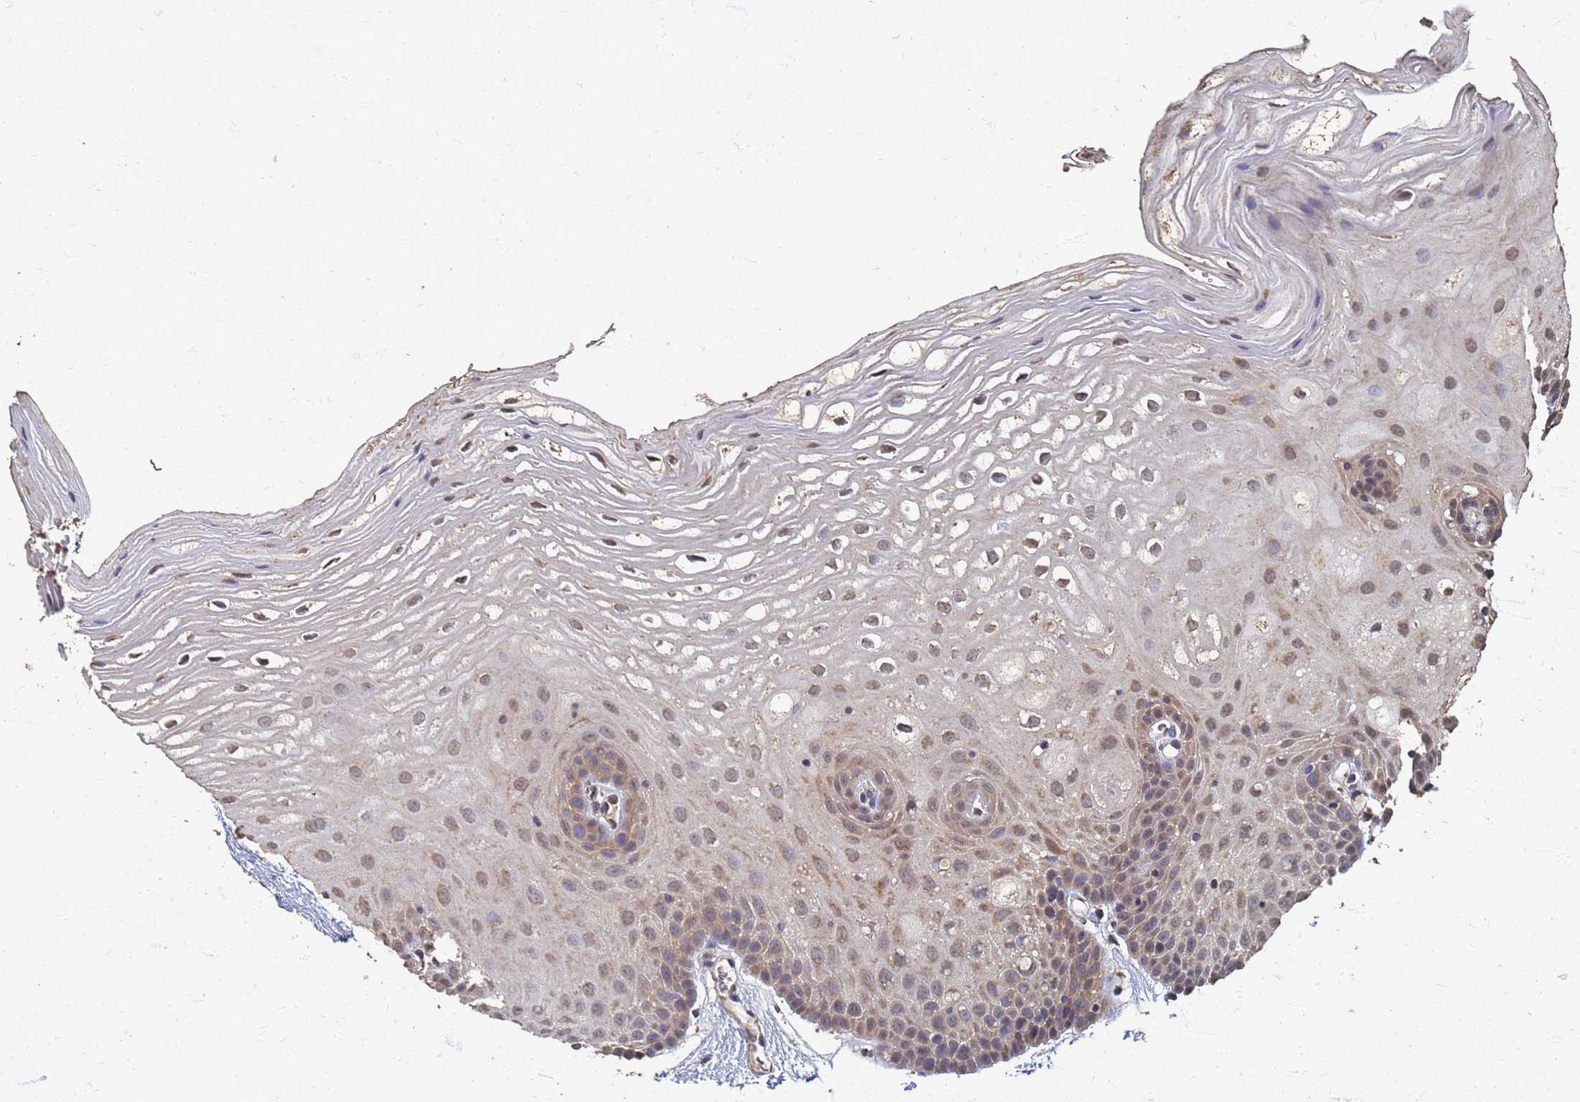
{"staining": {"intensity": "weak", "quantity": ">75%", "location": "cytoplasmic/membranous"}, "tissue": "oral mucosa", "cell_type": "Squamous epithelial cells", "image_type": "normal", "snomed": [{"axis": "morphology", "description": "Normal tissue, NOS"}, {"axis": "topography", "description": "Oral tissue"}, {"axis": "topography", "description": "Tounge, NOS"}], "caption": "Protein staining of benign oral mucosa exhibits weak cytoplasmic/membranous positivity in about >75% of squamous epithelial cells. (Stains: DAB in brown, nuclei in blue, Microscopy: brightfield microscopy at high magnification).", "gene": "DPH5", "patient": {"sex": "female", "age": 73}}